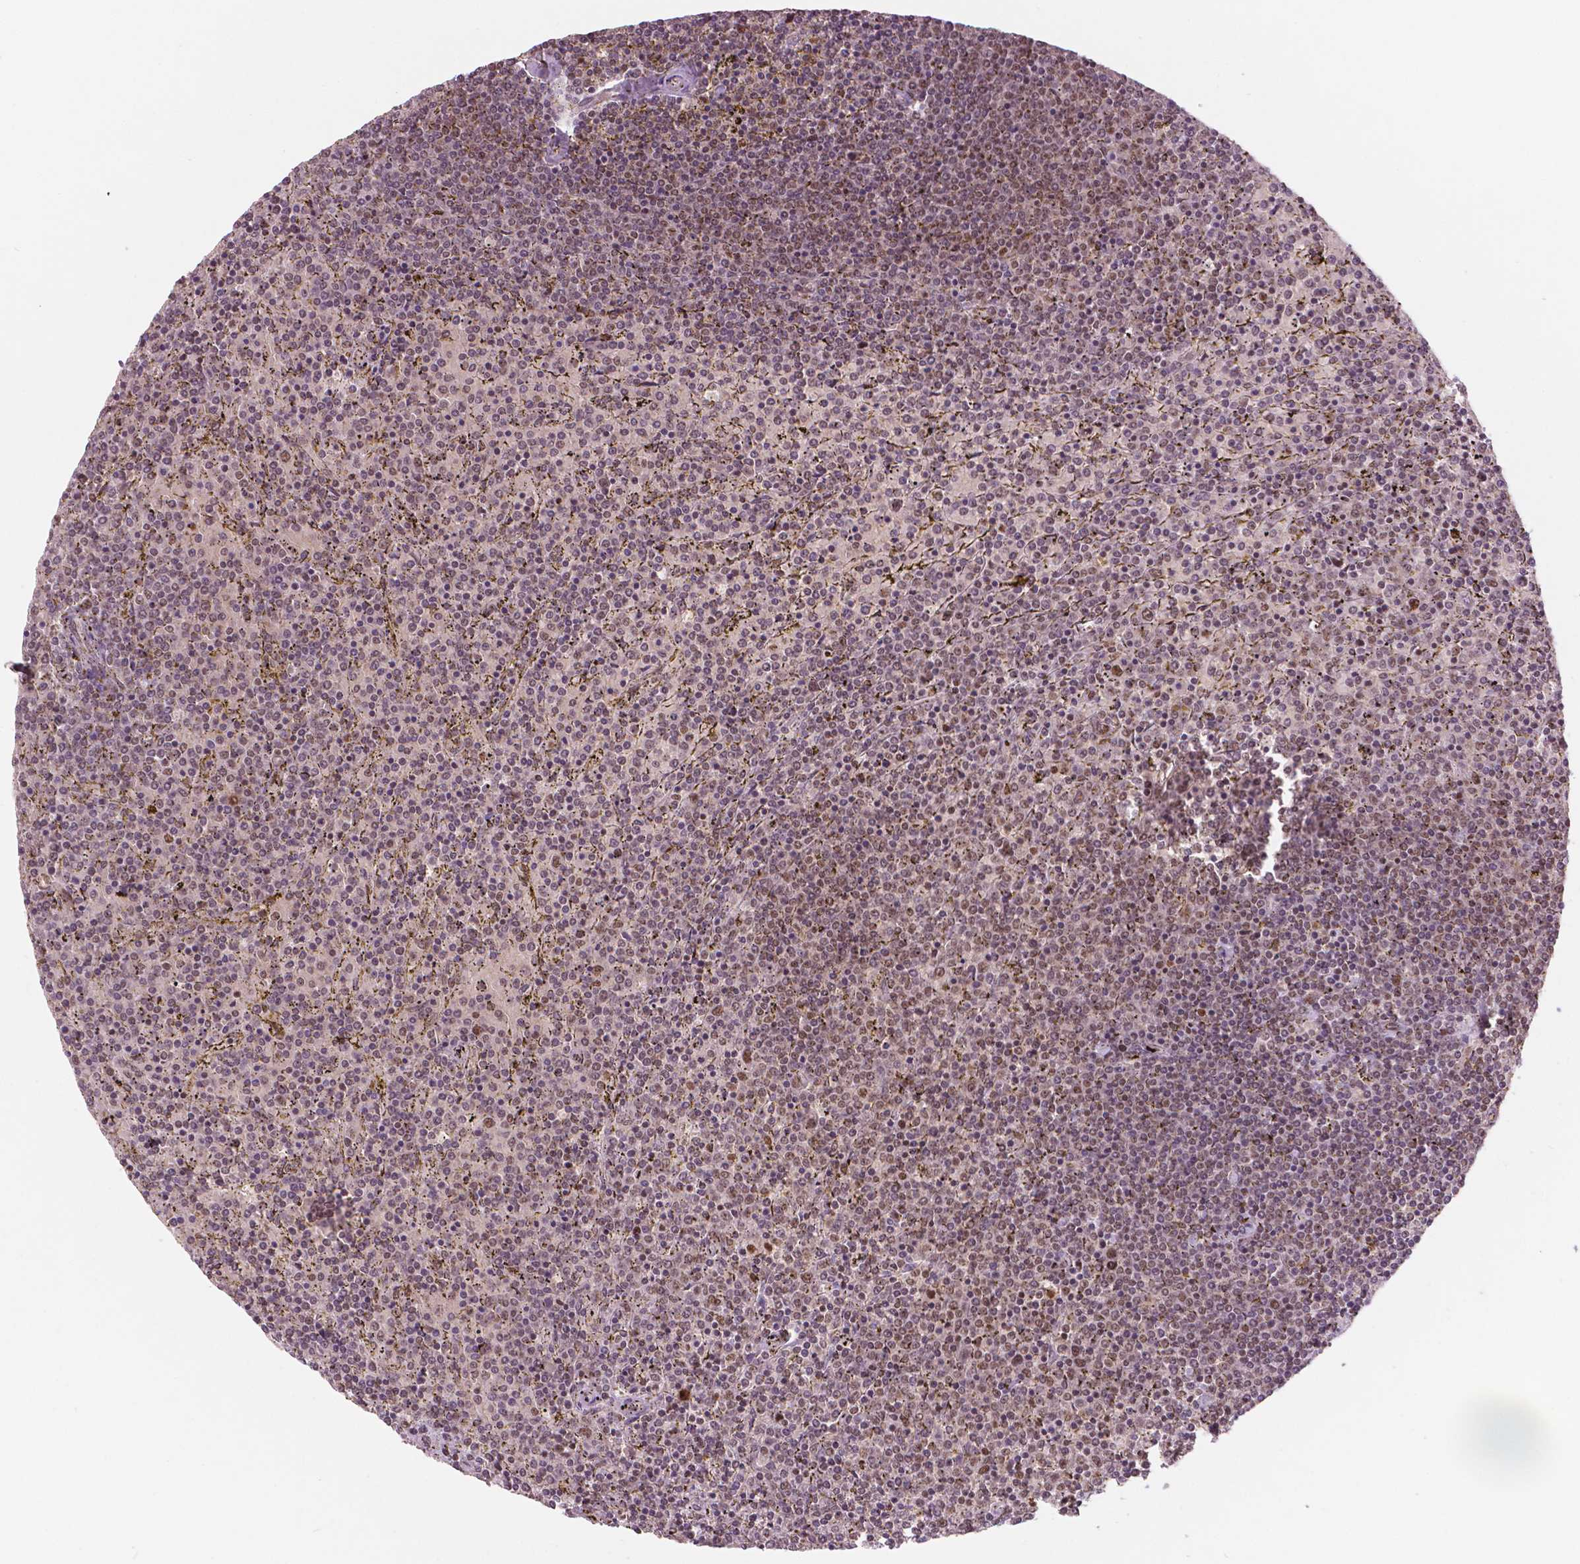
{"staining": {"intensity": "weak", "quantity": "25%-75%", "location": "nuclear"}, "tissue": "lymphoma", "cell_type": "Tumor cells", "image_type": "cancer", "snomed": [{"axis": "morphology", "description": "Malignant lymphoma, non-Hodgkin's type, Low grade"}, {"axis": "topography", "description": "Spleen"}], "caption": "Protein expression analysis of human lymphoma reveals weak nuclear staining in approximately 25%-75% of tumor cells. Nuclei are stained in blue.", "gene": "NSD2", "patient": {"sex": "female", "age": 77}}